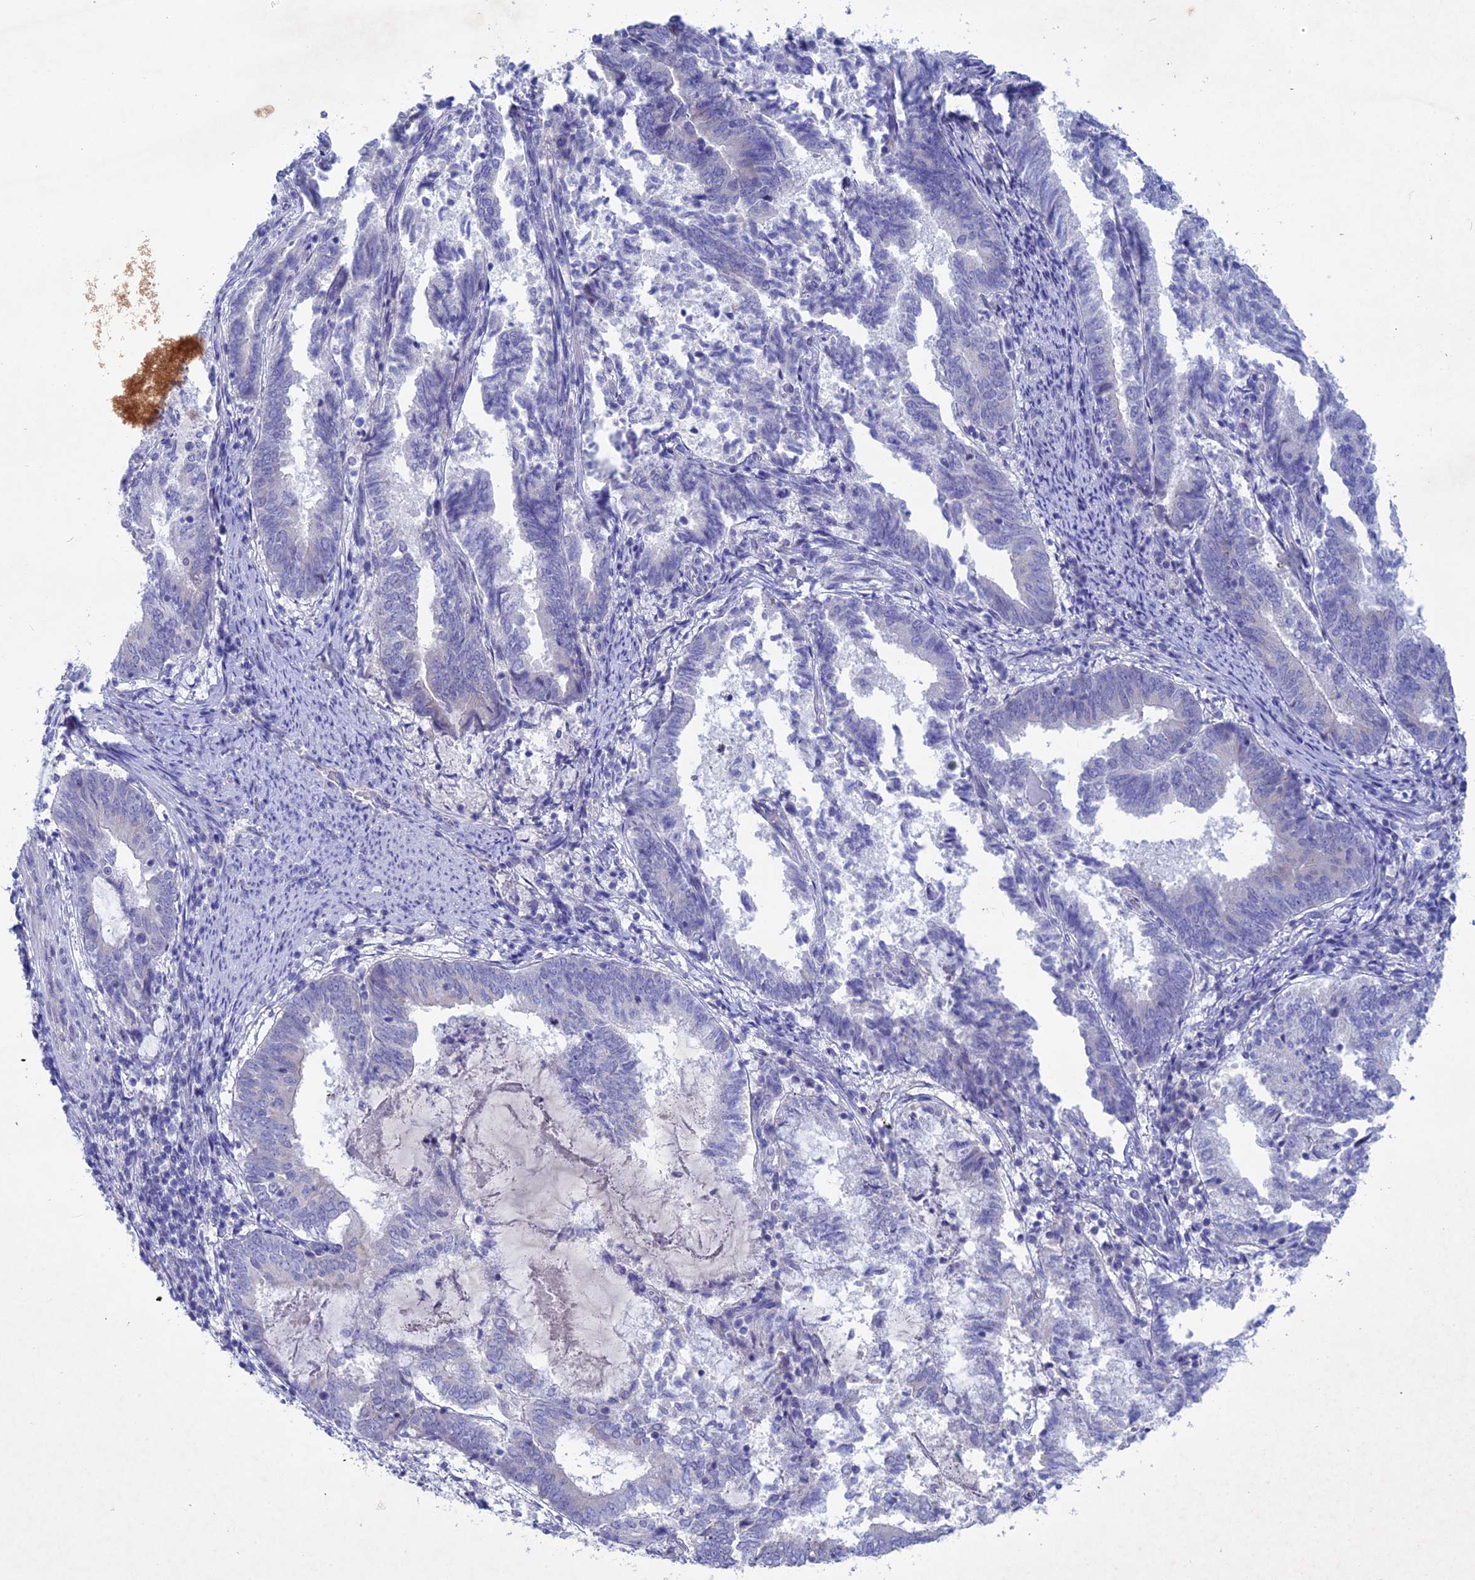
{"staining": {"intensity": "negative", "quantity": "none", "location": "none"}, "tissue": "endometrial cancer", "cell_type": "Tumor cells", "image_type": "cancer", "snomed": [{"axis": "morphology", "description": "Adenocarcinoma, NOS"}, {"axis": "topography", "description": "Endometrium"}], "caption": "Immunohistochemistry (IHC) histopathology image of neoplastic tissue: human endometrial cancer (adenocarcinoma) stained with DAB (3,3'-diaminobenzidine) exhibits no significant protein expression in tumor cells.", "gene": "BTBD19", "patient": {"sex": "female", "age": 80}}